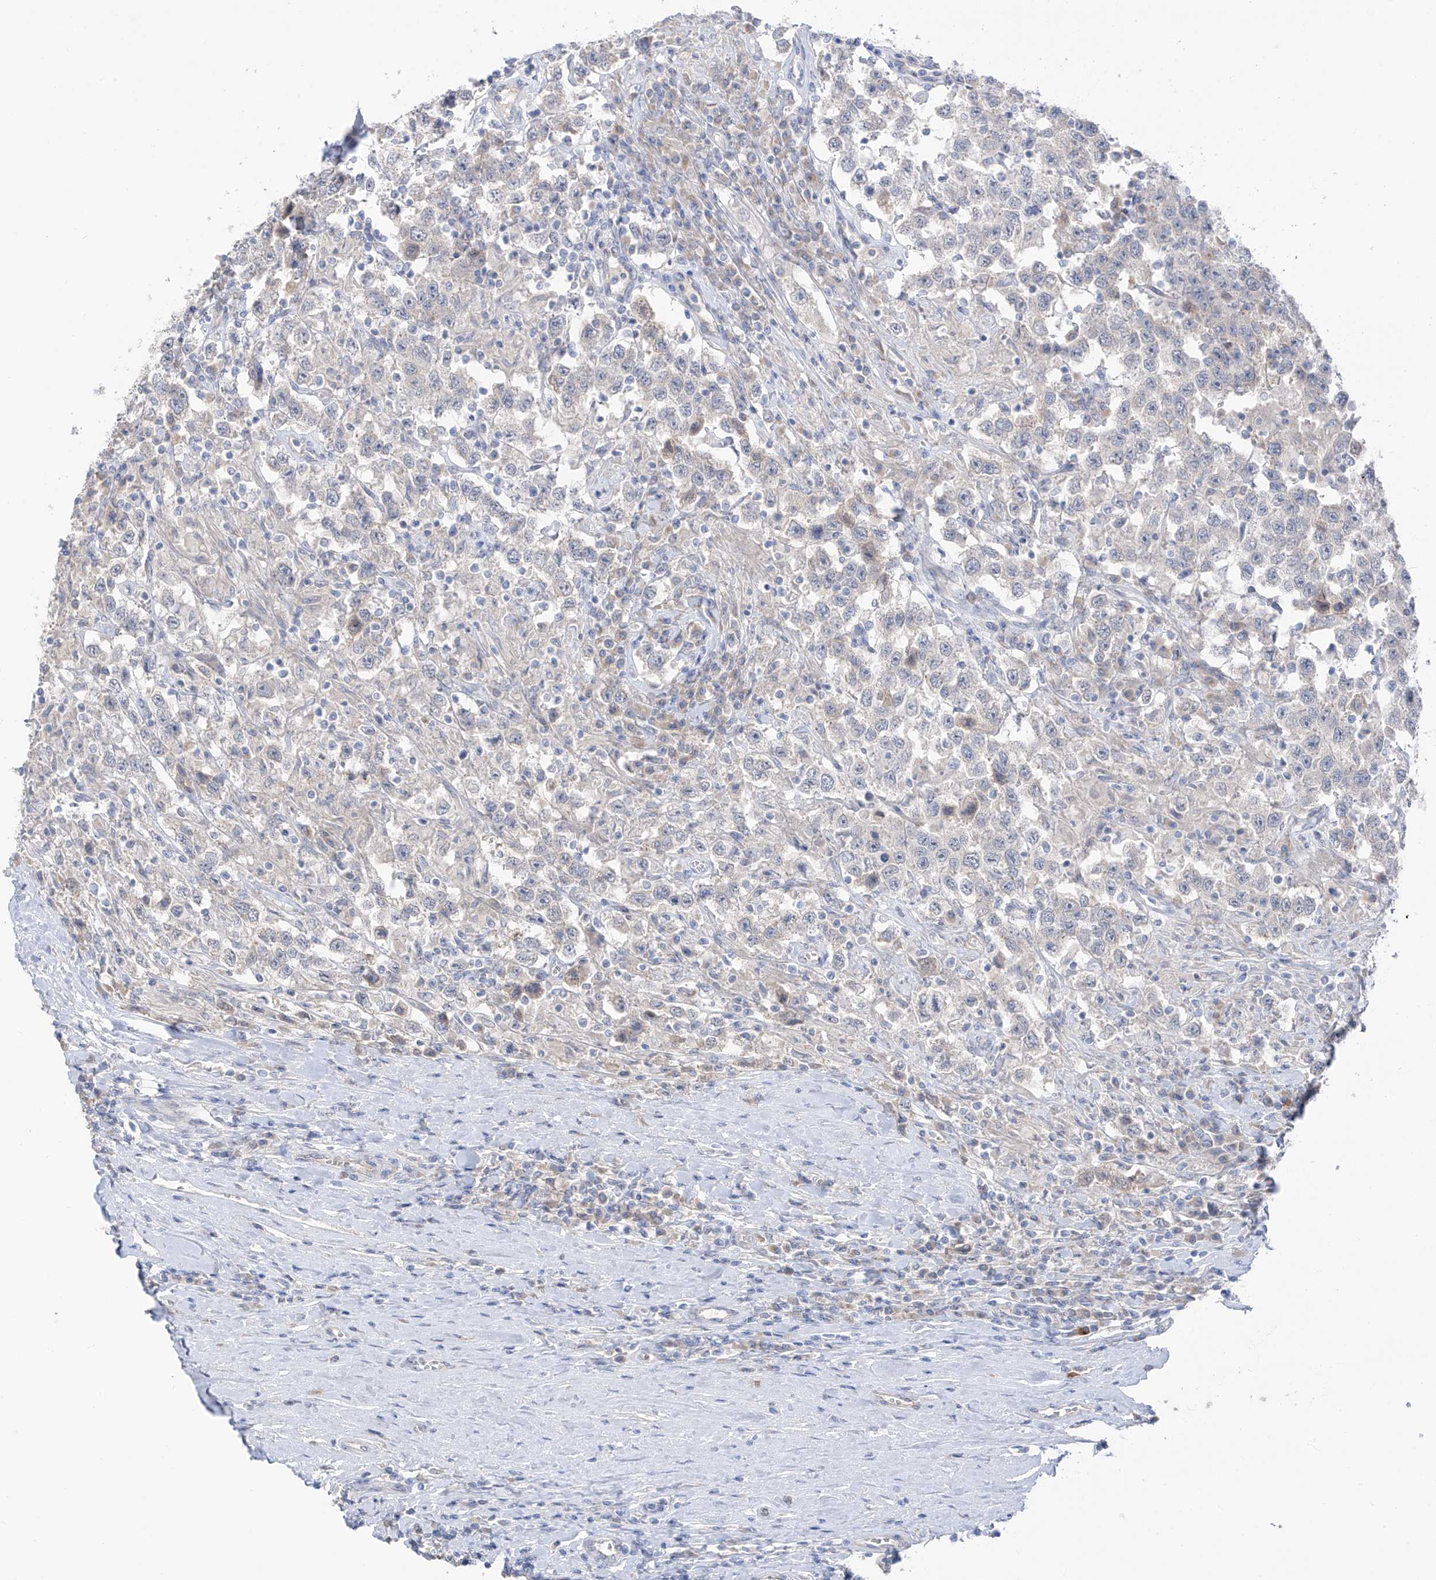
{"staining": {"intensity": "negative", "quantity": "none", "location": "none"}, "tissue": "testis cancer", "cell_type": "Tumor cells", "image_type": "cancer", "snomed": [{"axis": "morphology", "description": "Seminoma, NOS"}, {"axis": "topography", "description": "Testis"}], "caption": "Tumor cells are negative for protein expression in human testis seminoma.", "gene": "NALCN", "patient": {"sex": "male", "age": 41}}